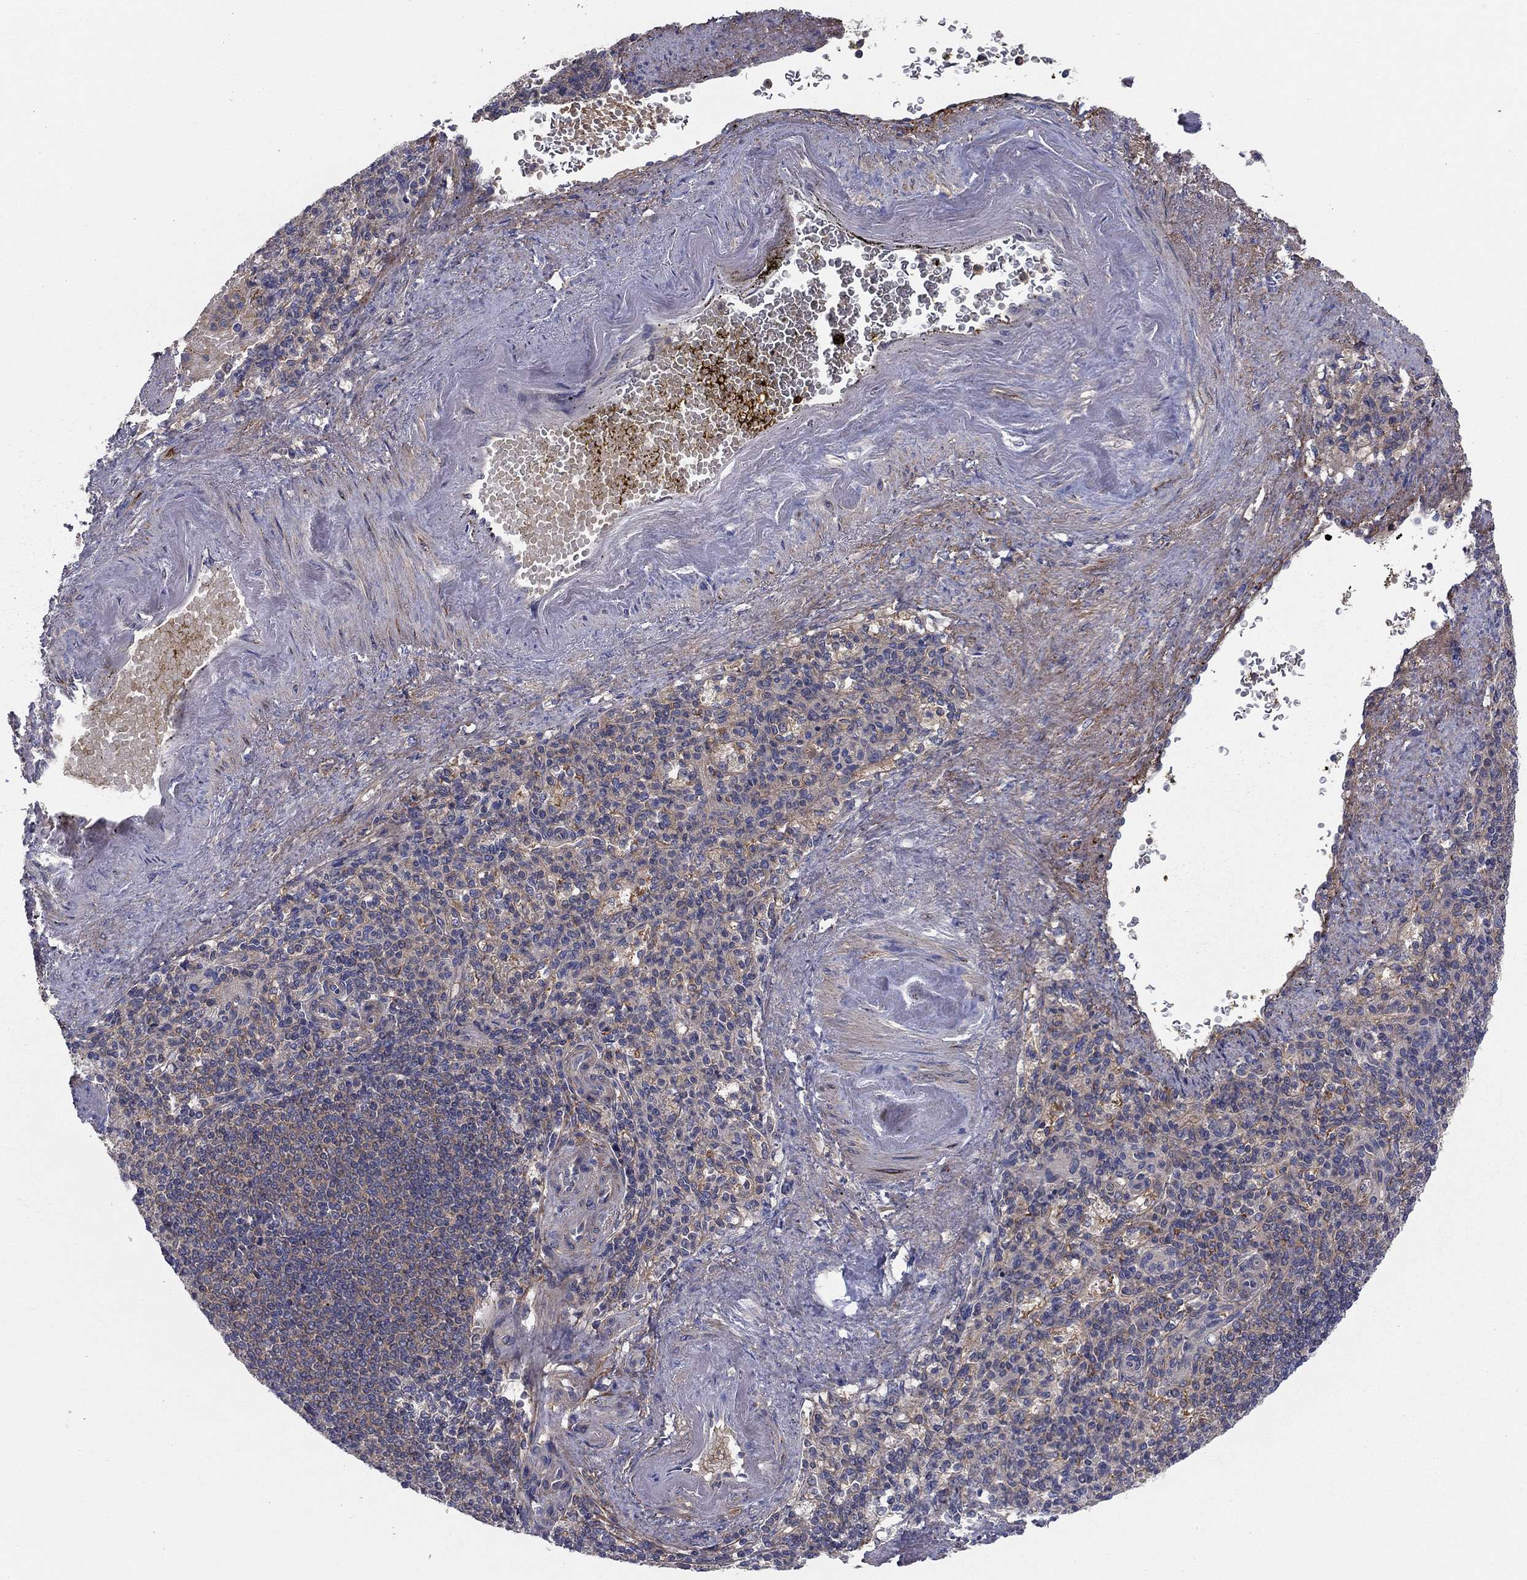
{"staining": {"intensity": "moderate", "quantity": "<25%", "location": "cytoplasmic/membranous"}, "tissue": "spleen", "cell_type": "Cells in red pulp", "image_type": "normal", "snomed": [{"axis": "morphology", "description": "Normal tissue, NOS"}, {"axis": "topography", "description": "Spleen"}], "caption": "Moderate cytoplasmic/membranous protein positivity is identified in about <25% of cells in red pulp in spleen. Using DAB (3,3'-diaminobenzidine) (brown) and hematoxylin (blue) stains, captured at high magnification using brightfield microscopy.", "gene": "RNF123", "patient": {"sex": "female", "age": 74}}